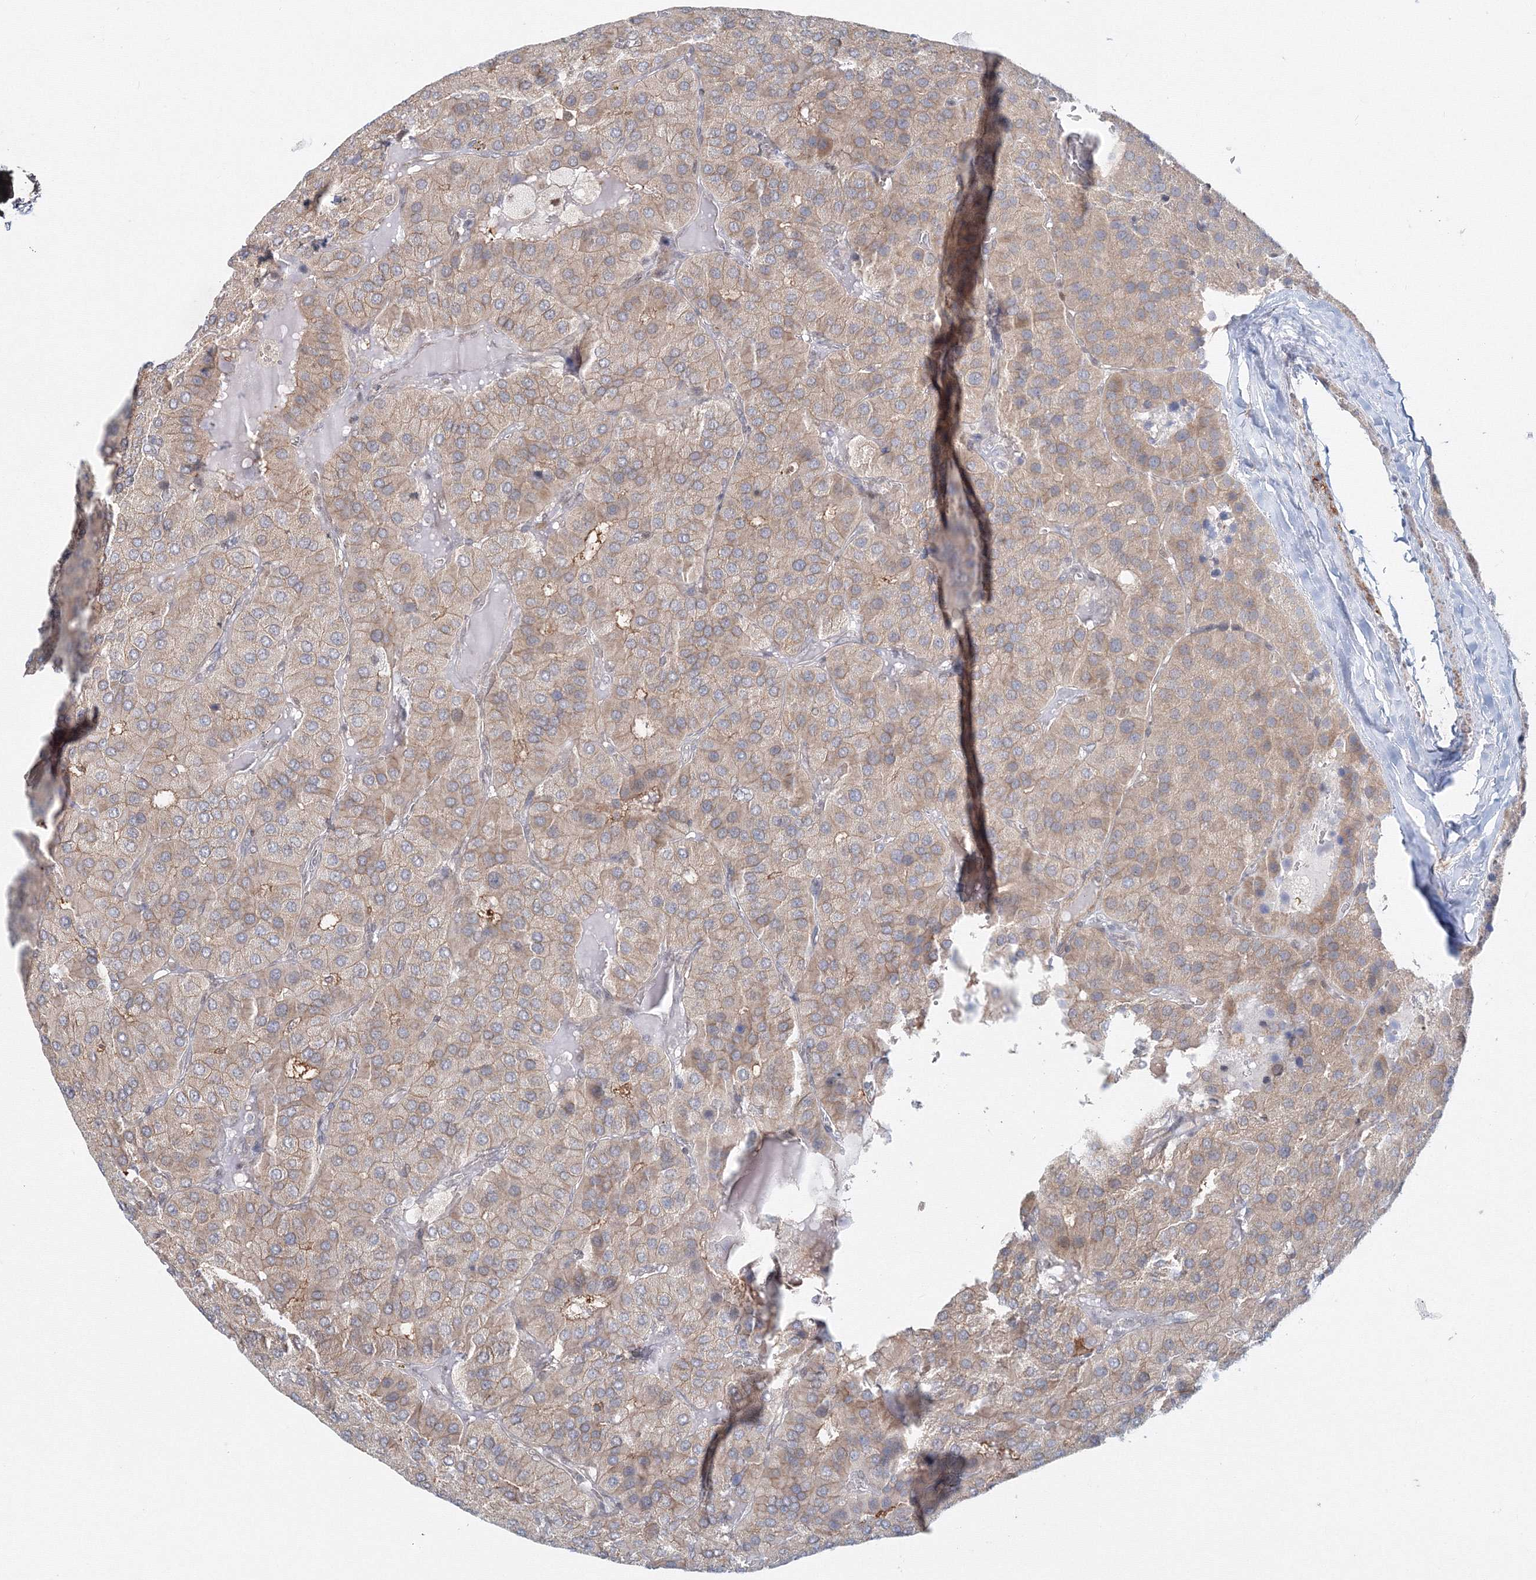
{"staining": {"intensity": "moderate", "quantity": ">75%", "location": "cytoplasmic/membranous"}, "tissue": "parathyroid gland", "cell_type": "Glandular cells", "image_type": "normal", "snomed": [{"axis": "morphology", "description": "Normal tissue, NOS"}, {"axis": "morphology", "description": "Adenoma, NOS"}, {"axis": "topography", "description": "Parathyroid gland"}], "caption": "Glandular cells display medium levels of moderate cytoplasmic/membranous positivity in approximately >75% of cells in unremarkable parathyroid gland.", "gene": "ARHGAP21", "patient": {"sex": "female", "age": 86}}